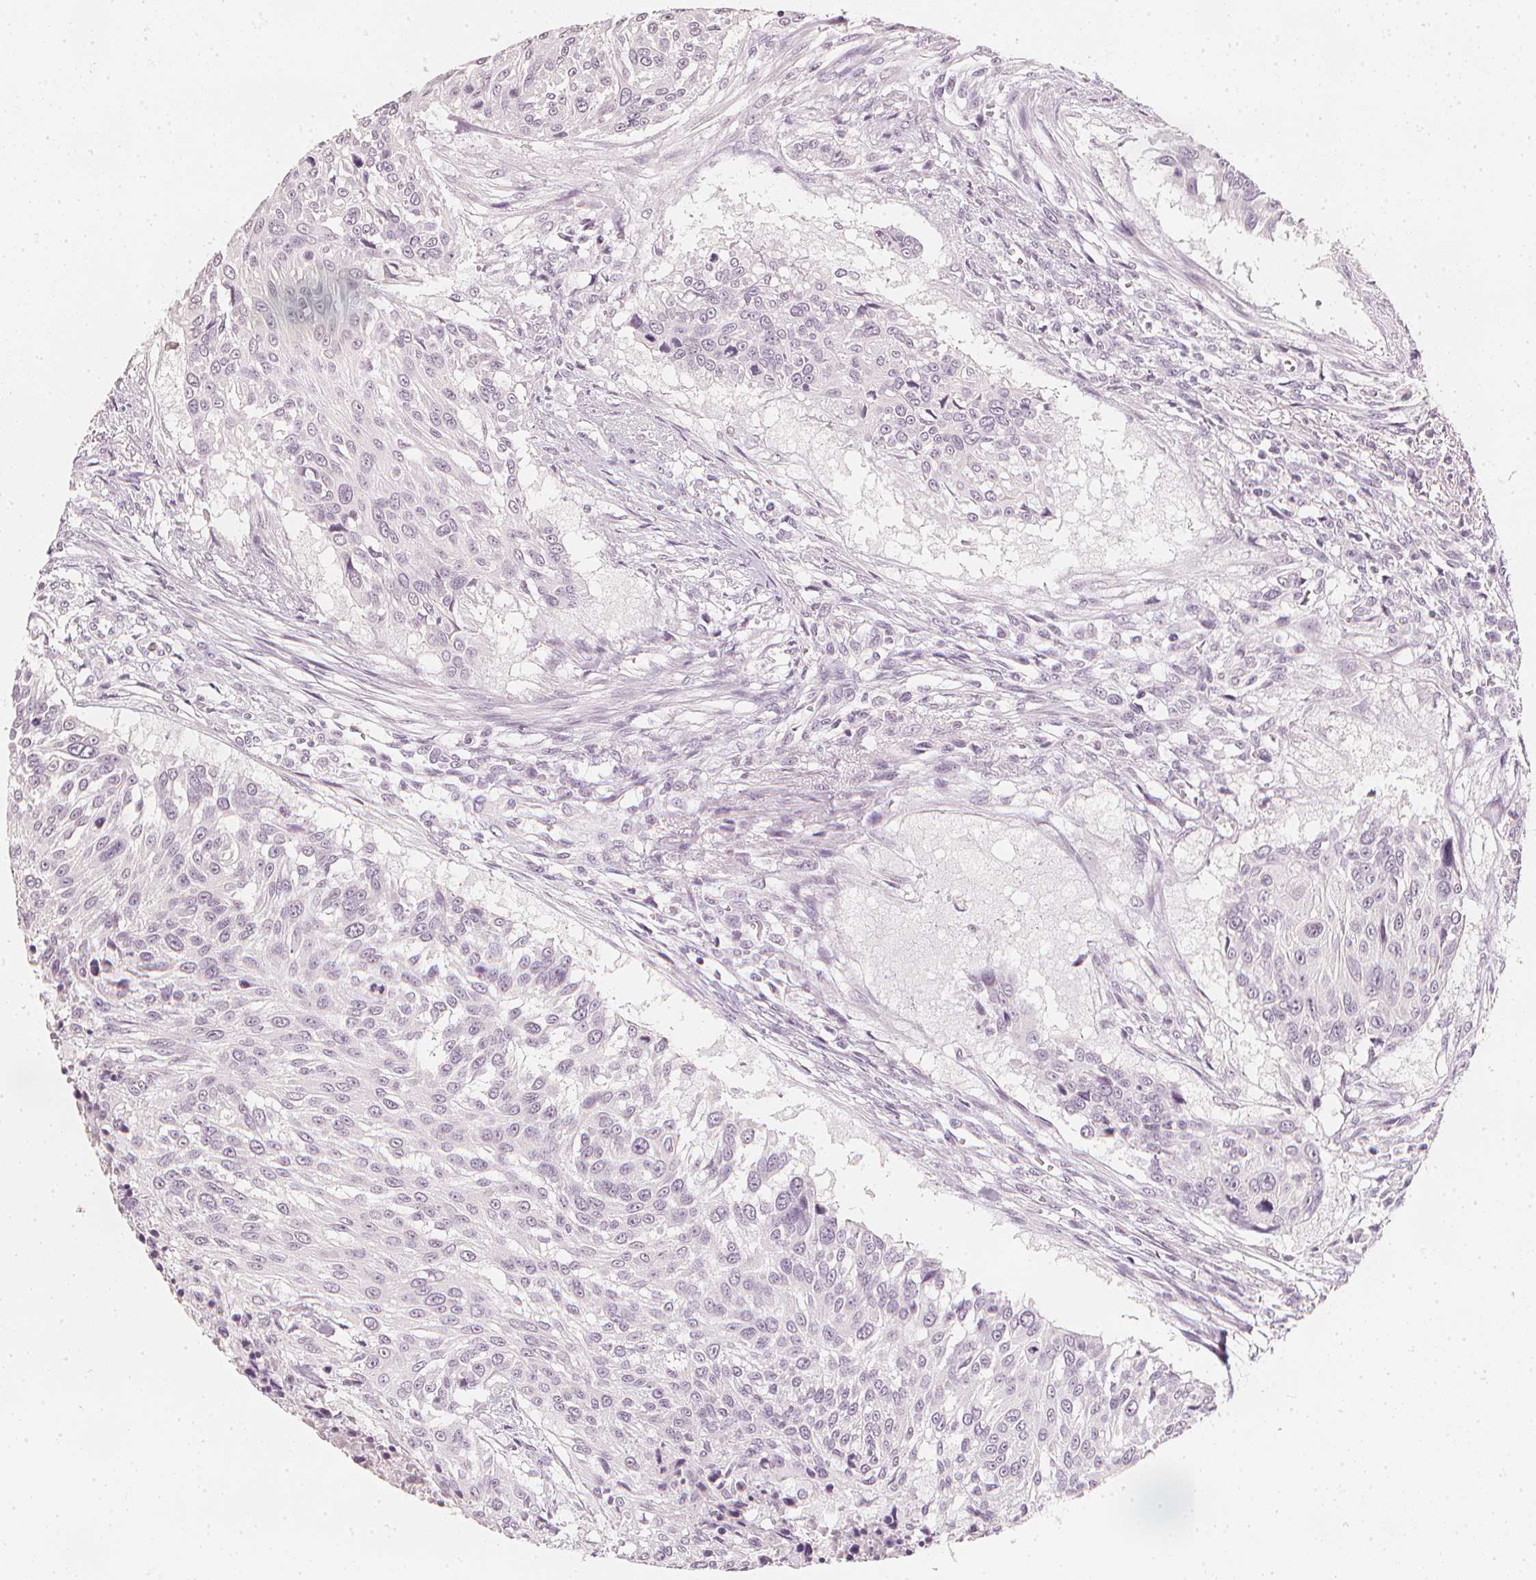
{"staining": {"intensity": "negative", "quantity": "none", "location": "none"}, "tissue": "urothelial cancer", "cell_type": "Tumor cells", "image_type": "cancer", "snomed": [{"axis": "morphology", "description": "Urothelial carcinoma, NOS"}, {"axis": "topography", "description": "Urinary bladder"}], "caption": "Immunohistochemistry image of neoplastic tissue: urothelial cancer stained with DAB reveals no significant protein positivity in tumor cells.", "gene": "CALB1", "patient": {"sex": "male", "age": 55}}